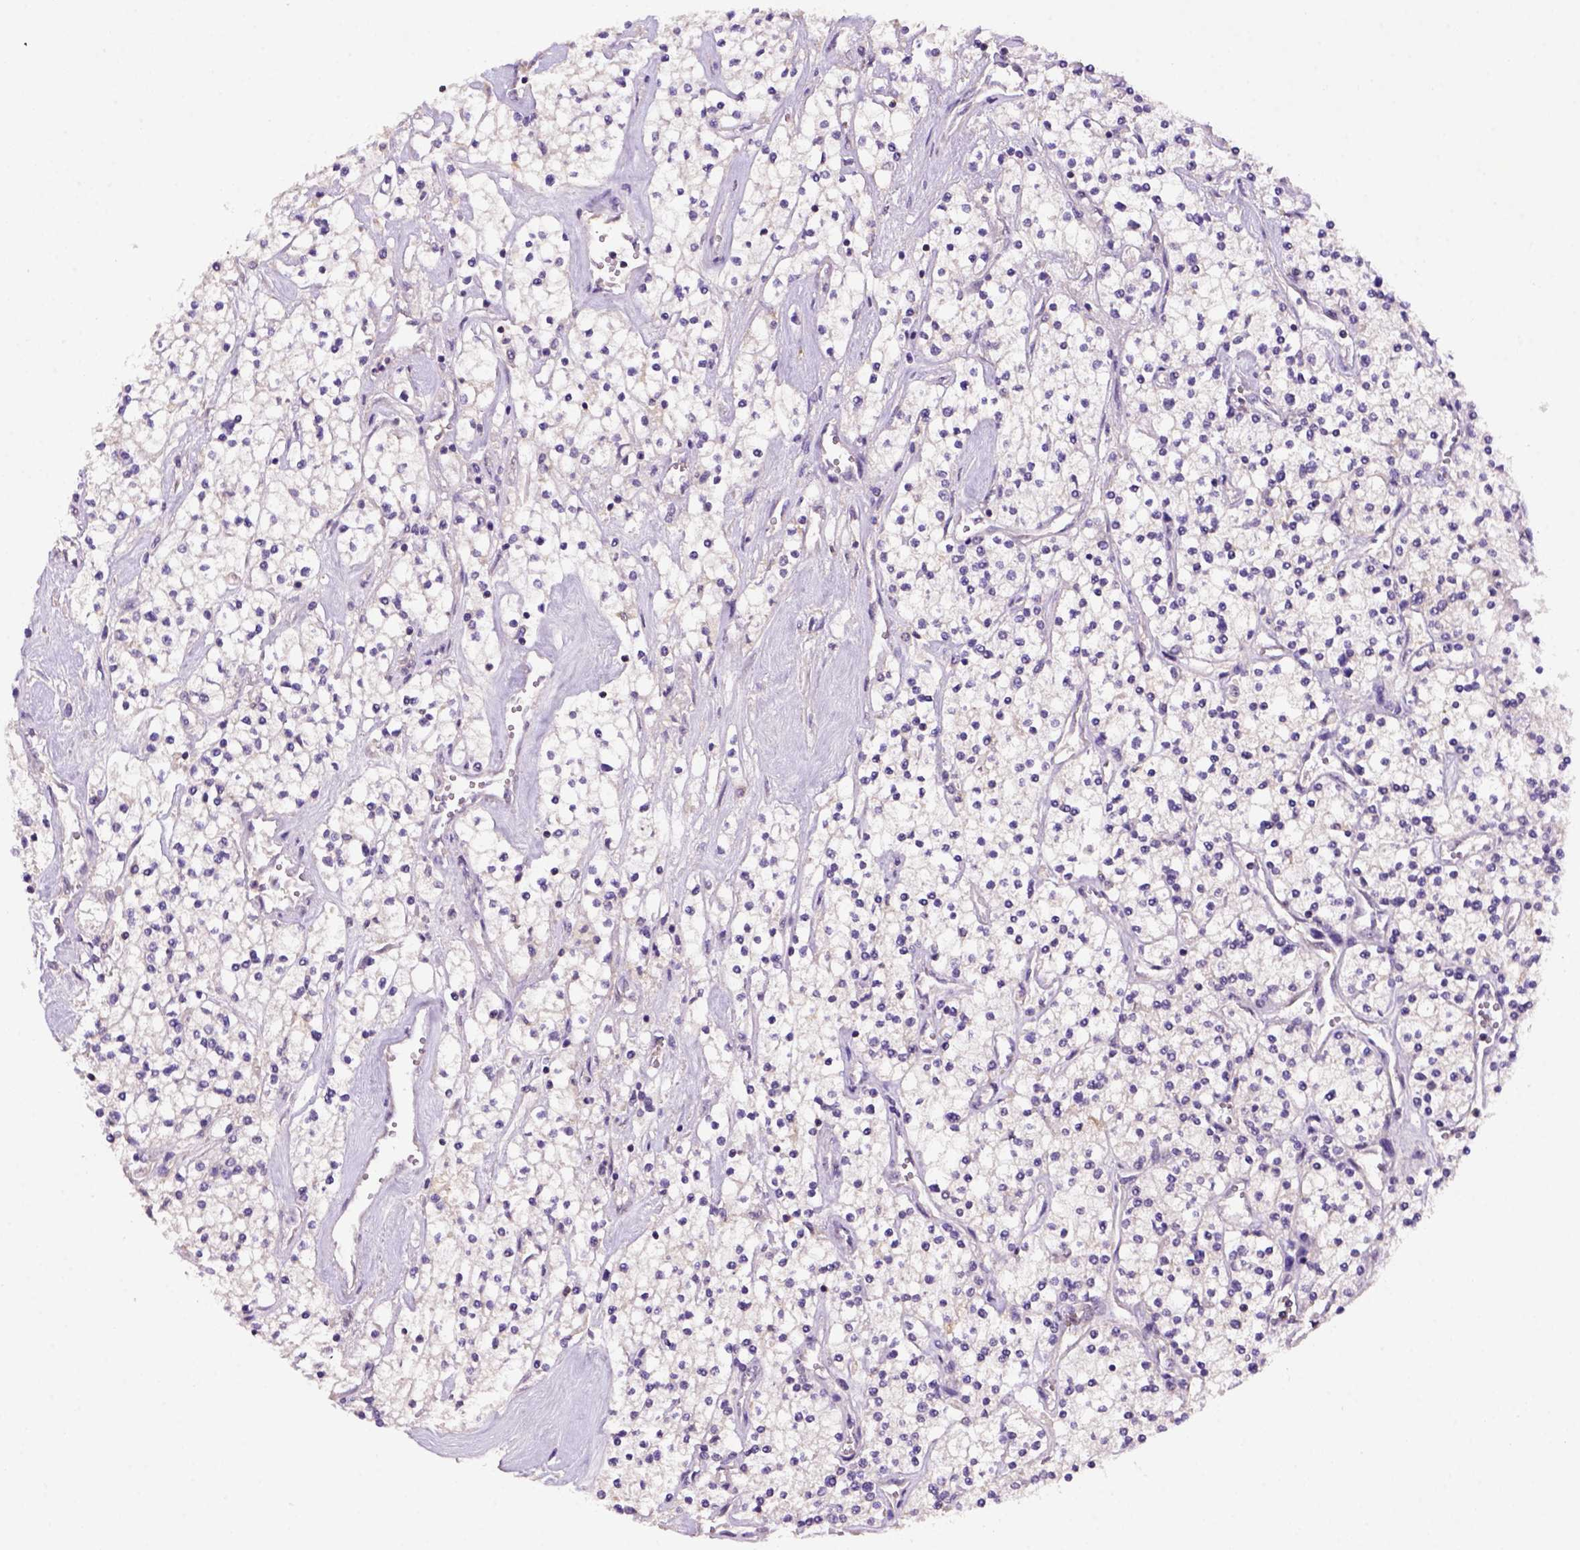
{"staining": {"intensity": "weak", "quantity": "<25%", "location": "cytoplasmic/membranous"}, "tissue": "renal cancer", "cell_type": "Tumor cells", "image_type": "cancer", "snomed": [{"axis": "morphology", "description": "Adenocarcinoma, NOS"}, {"axis": "topography", "description": "Kidney"}], "caption": "The IHC micrograph has no significant positivity in tumor cells of renal cancer (adenocarcinoma) tissue.", "gene": "SCML4", "patient": {"sex": "male", "age": 80}}